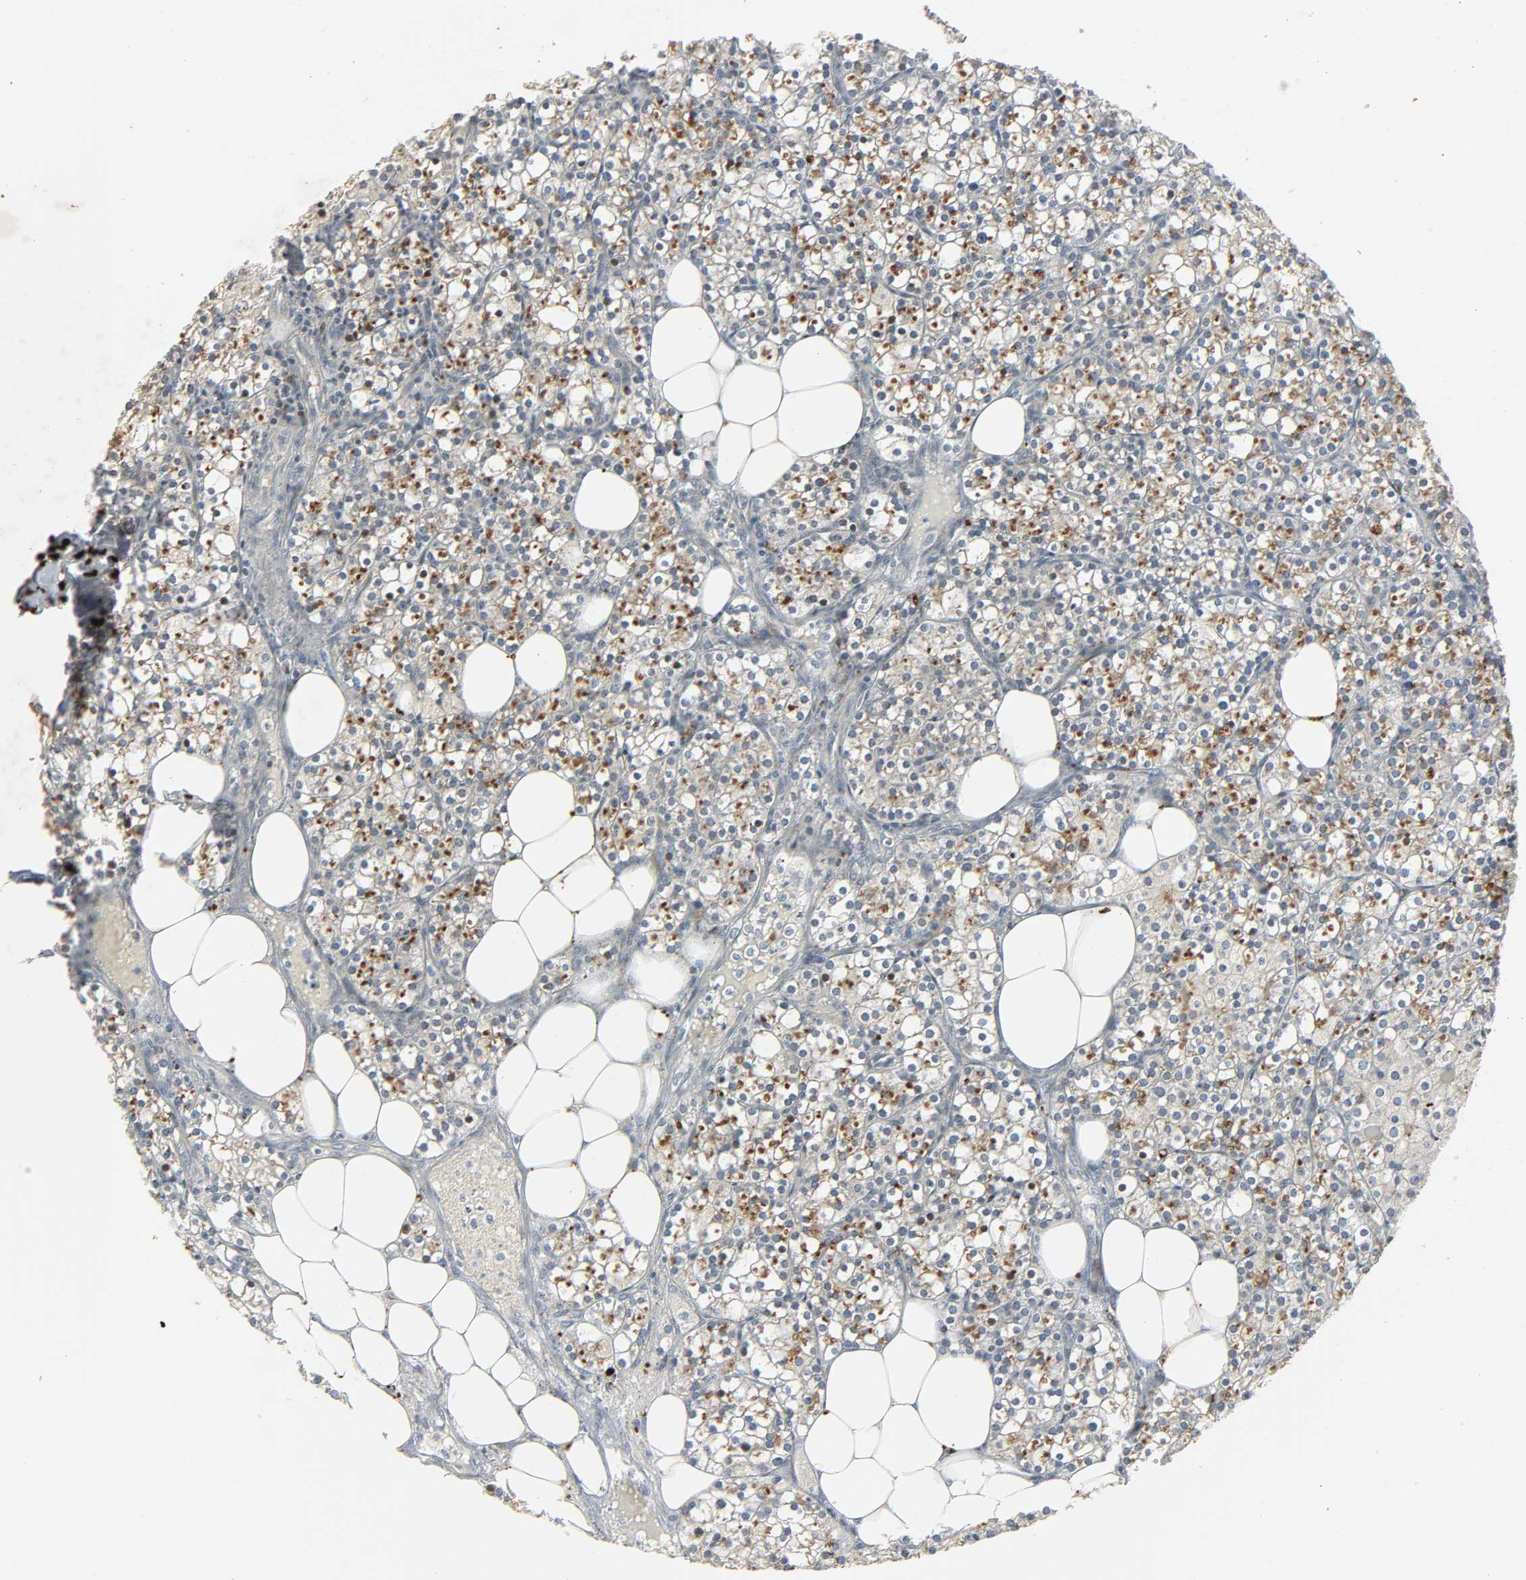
{"staining": {"intensity": "strong", "quantity": ">75%", "location": "cytoplasmic/membranous,nuclear"}, "tissue": "parathyroid gland", "cell_type": "Glandular cells", "image_type": "normal", "snomed": [{"axis": "morphology", "description": "Normal tissue, NOS"}, {"axis": "topography", "description": "Parathyroid gland"}], "caption": "IHC staining of unremarkable parathyroid gland, which reveals high levels of strong cytoplasmic/membranous,nuclear positivity in about >75% of glandular cells indicating strong cytoplasmic/membranous,nuclear protein staining. The staining was performed using DAB (brown) for protein detection and nuclei were counterstained in hematoxylin (blue).", "gene": "RXRA", "patient": {"sex": "female", "age": 63}}